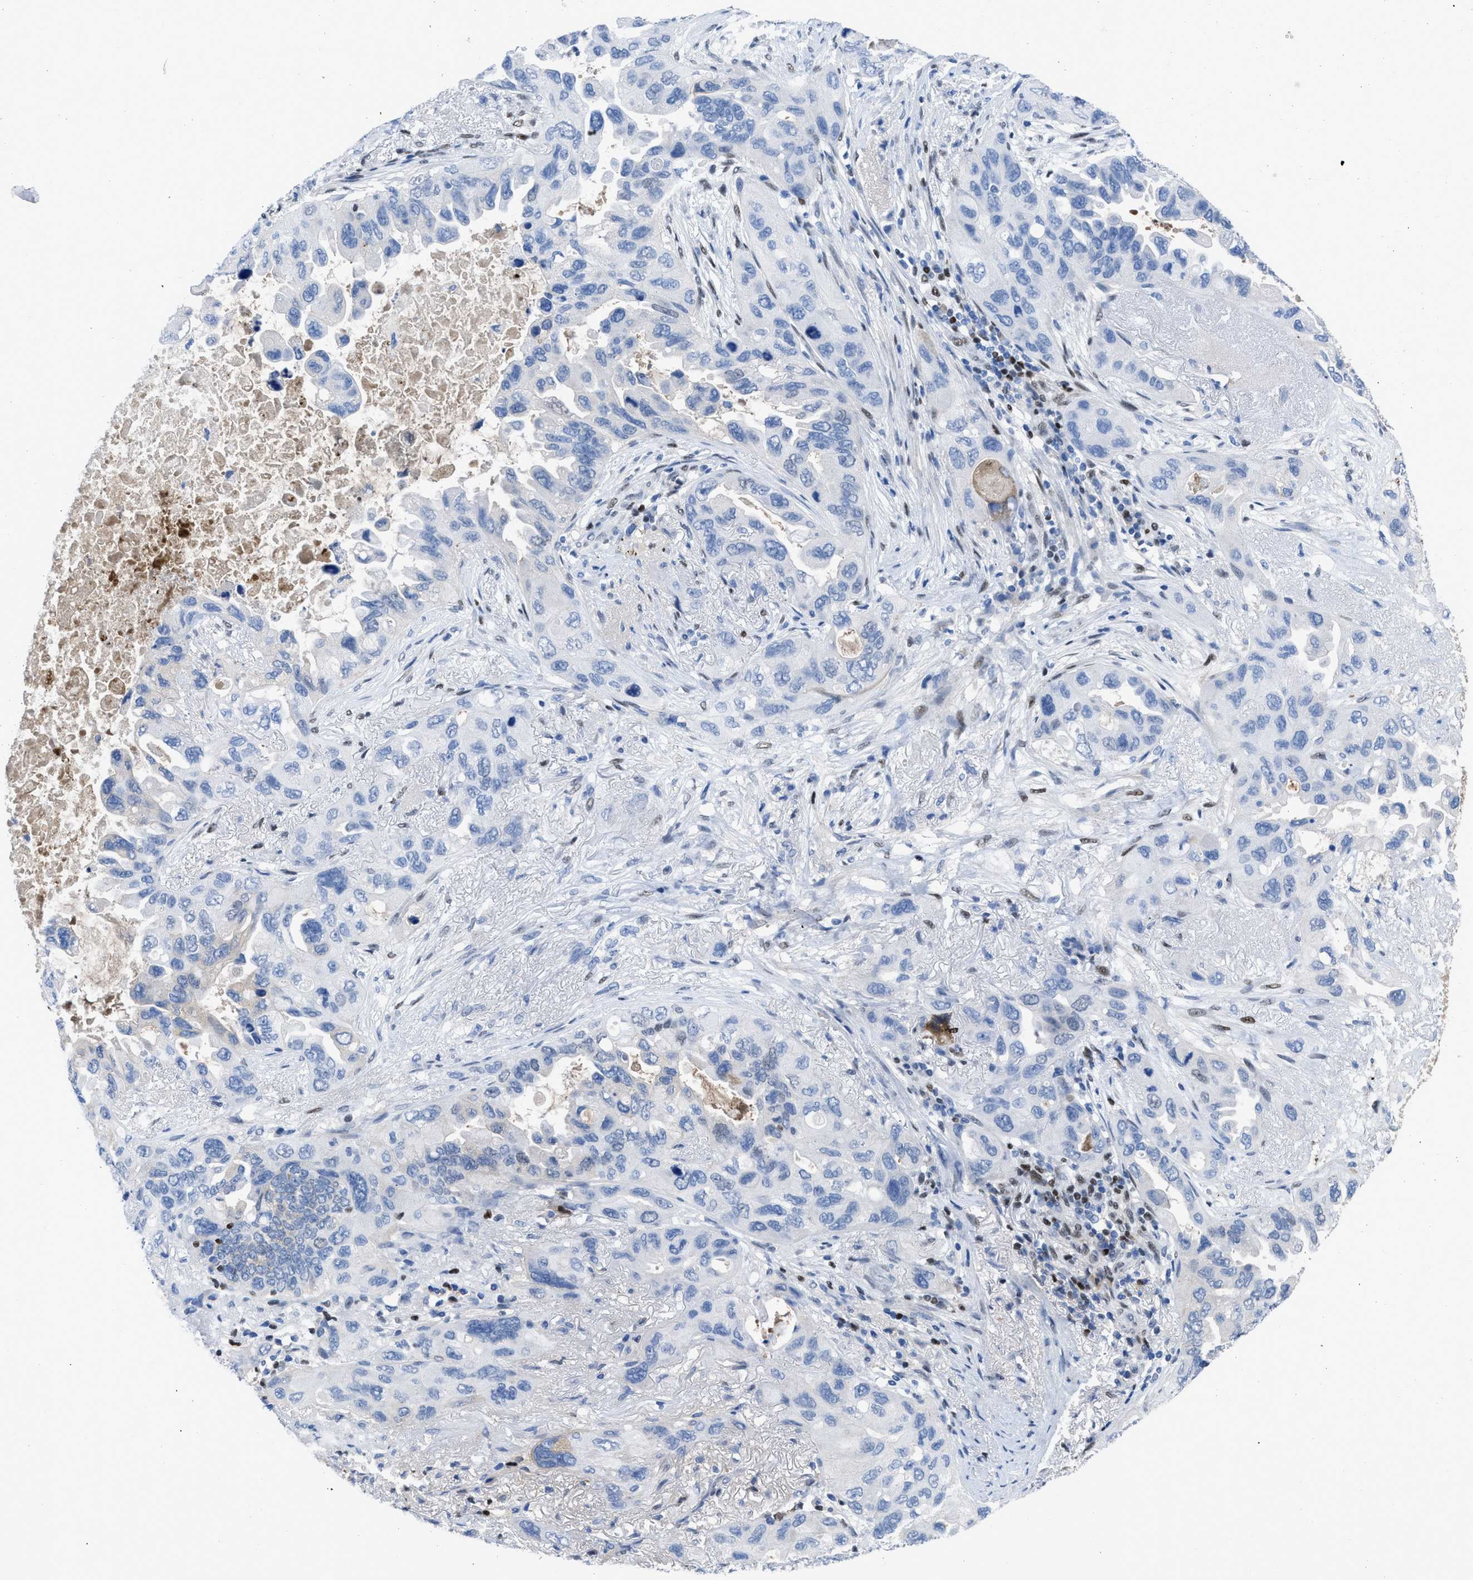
{"staining": {"intensity": "negative", "quantity": "none", "location": "none"}, "tissue": "lung cancer", "cell_type": "Tumor cells", "image_type": "cancer", "snomed": [{"axis": "morphology", "description": "Squamous cell carcinoma, NOS"}, {"axis": "topography", "description": "Lung"}], "caption": "Photomicrograph shows no significant protein positivity in tumor cells of lung cancer.", "gene": "LEF1", "patient": {"sex": "female", "age": 73}}